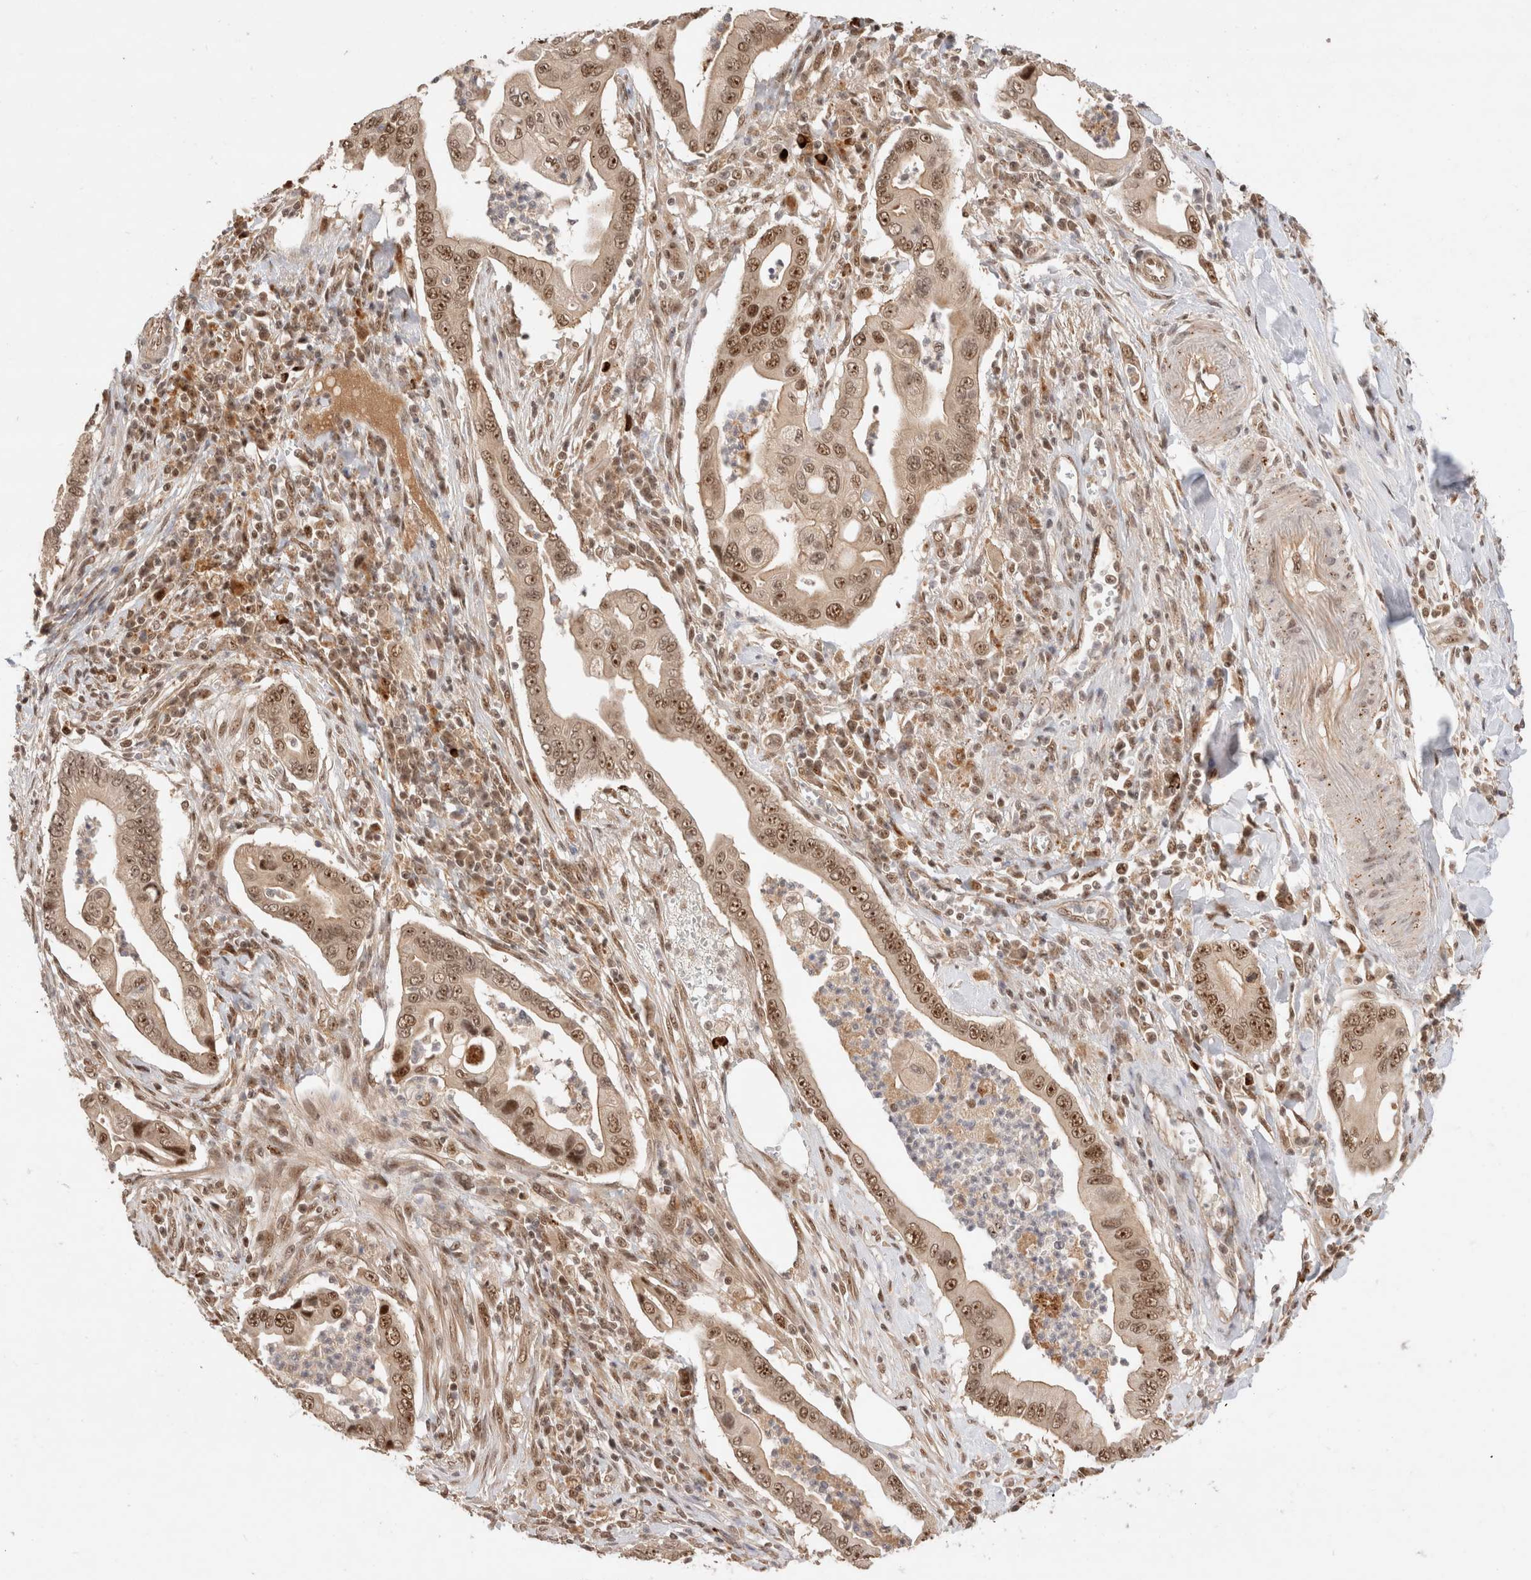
{"staining": {"intensity": "moderate", "quantity": ">75%", "location": "nuclear"}, "tissue": "pancreatic cancer", "cell_type": "Tumor cells", "image_type": "cancer", "snomed": [{"axis": "morphology", "description": "Adenocarcinoma, NOS"}, {"axis": "topography", "description": "Pancreas"}], "caption": "This image demonstrates adenocarcinoma (pancreatic) stained with IHC to label a protein in brown. The nuclear of tumor cells show moderate positivity for the protein. Nuclei are counter-stained blue.", "gene": "MPHOSPH6", "patient": {"sex": "male", "age": 78}}